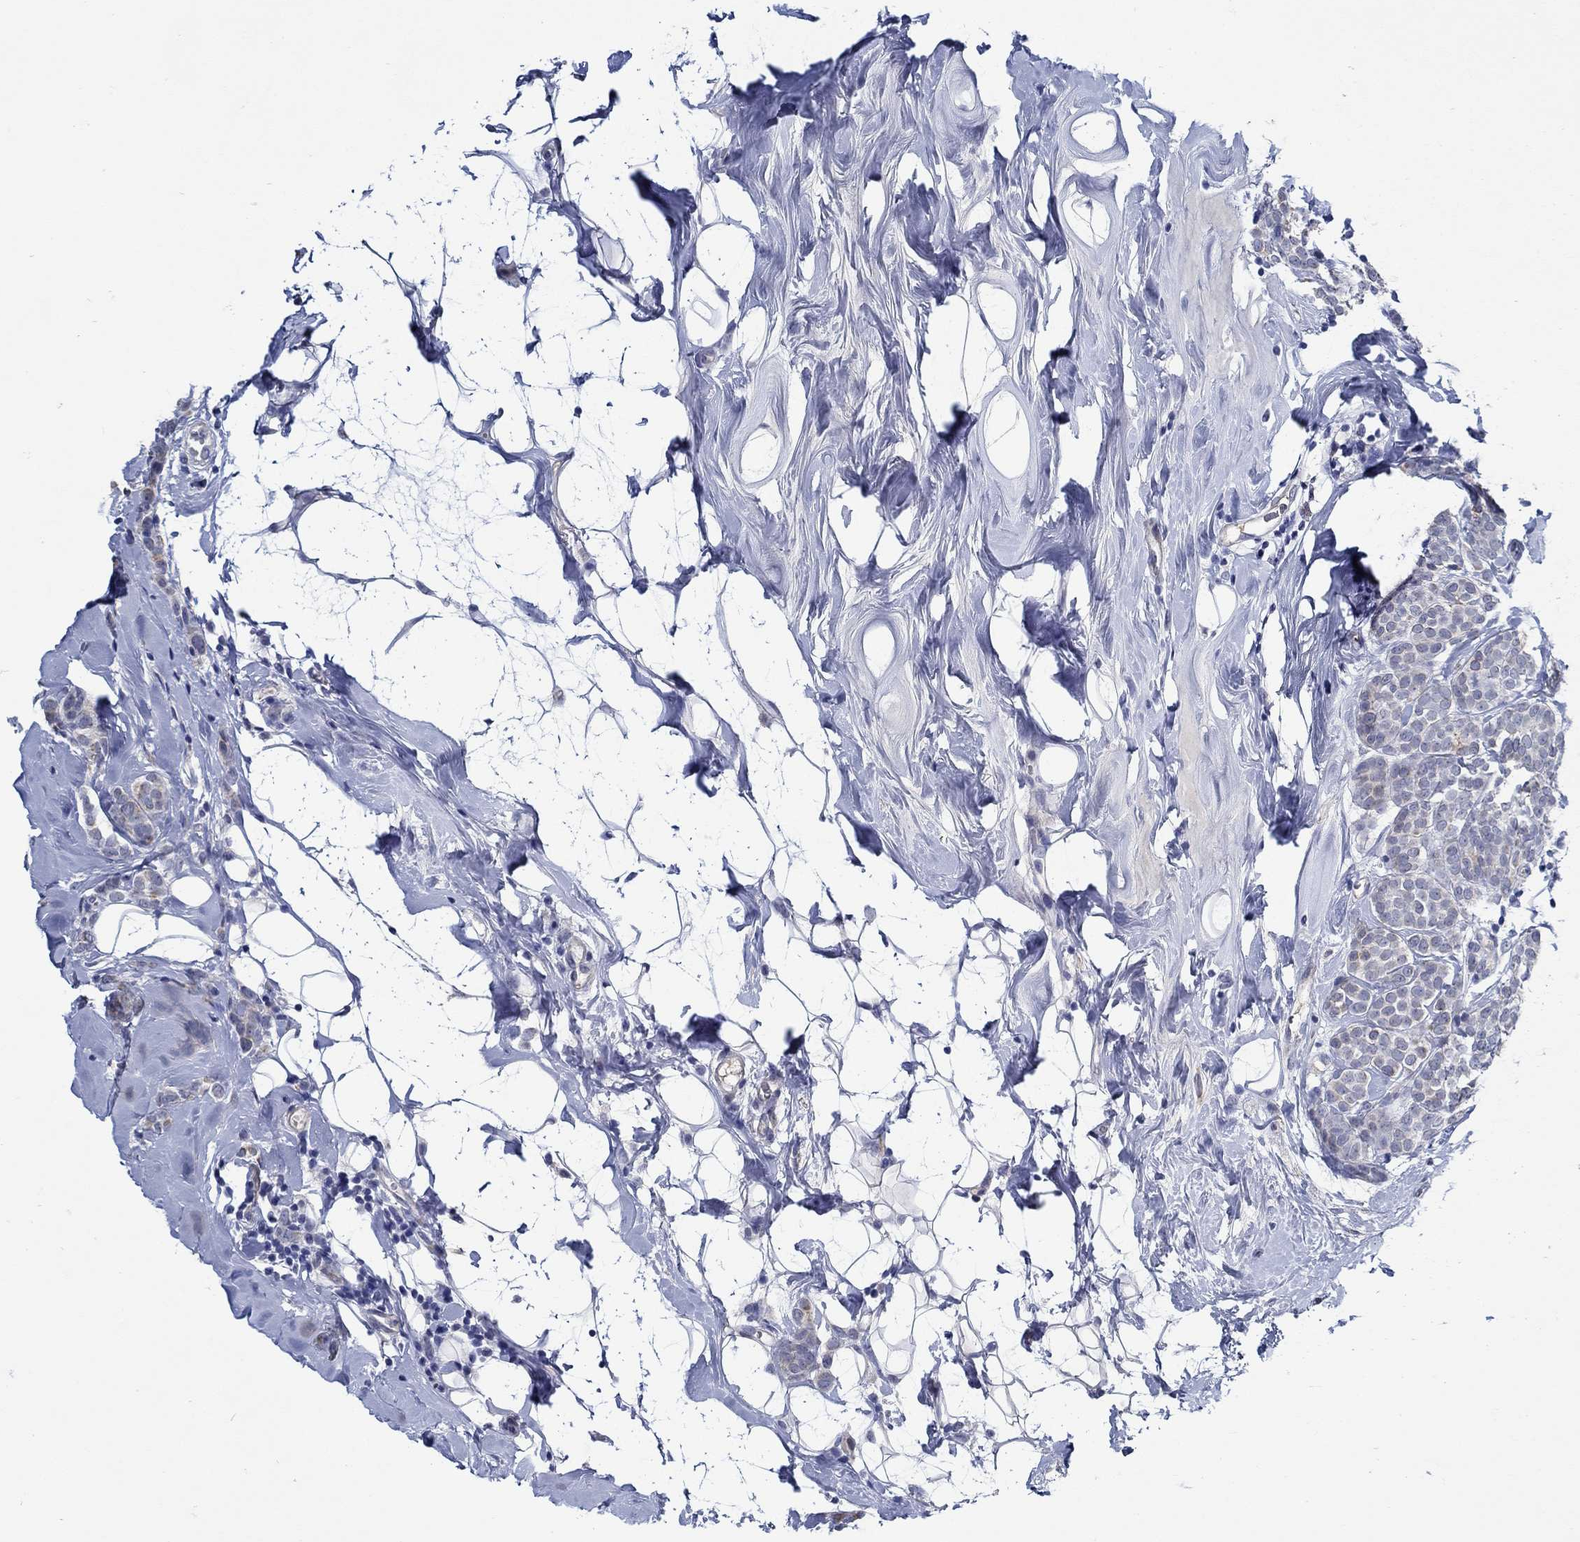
{"staining": {"intensity": "weak", "quantity": "<25%", "location": "cytoplasmic/membranous"}, "tissue": "breast cancer", "cell_type": "Tumor cells", "image_type": "cancer", "snomed": [{"axis": "morphology", "description": "Lobular carcinoma"}, {"axis": "topography", "description": "Breast"}], "caption": "Immunohistochemical staining of lobular carcinoma (breast) reveals no significant positivity in tumor cells.", "gene": "MC2R", "patient": {"sex": "female", "age": 49}}